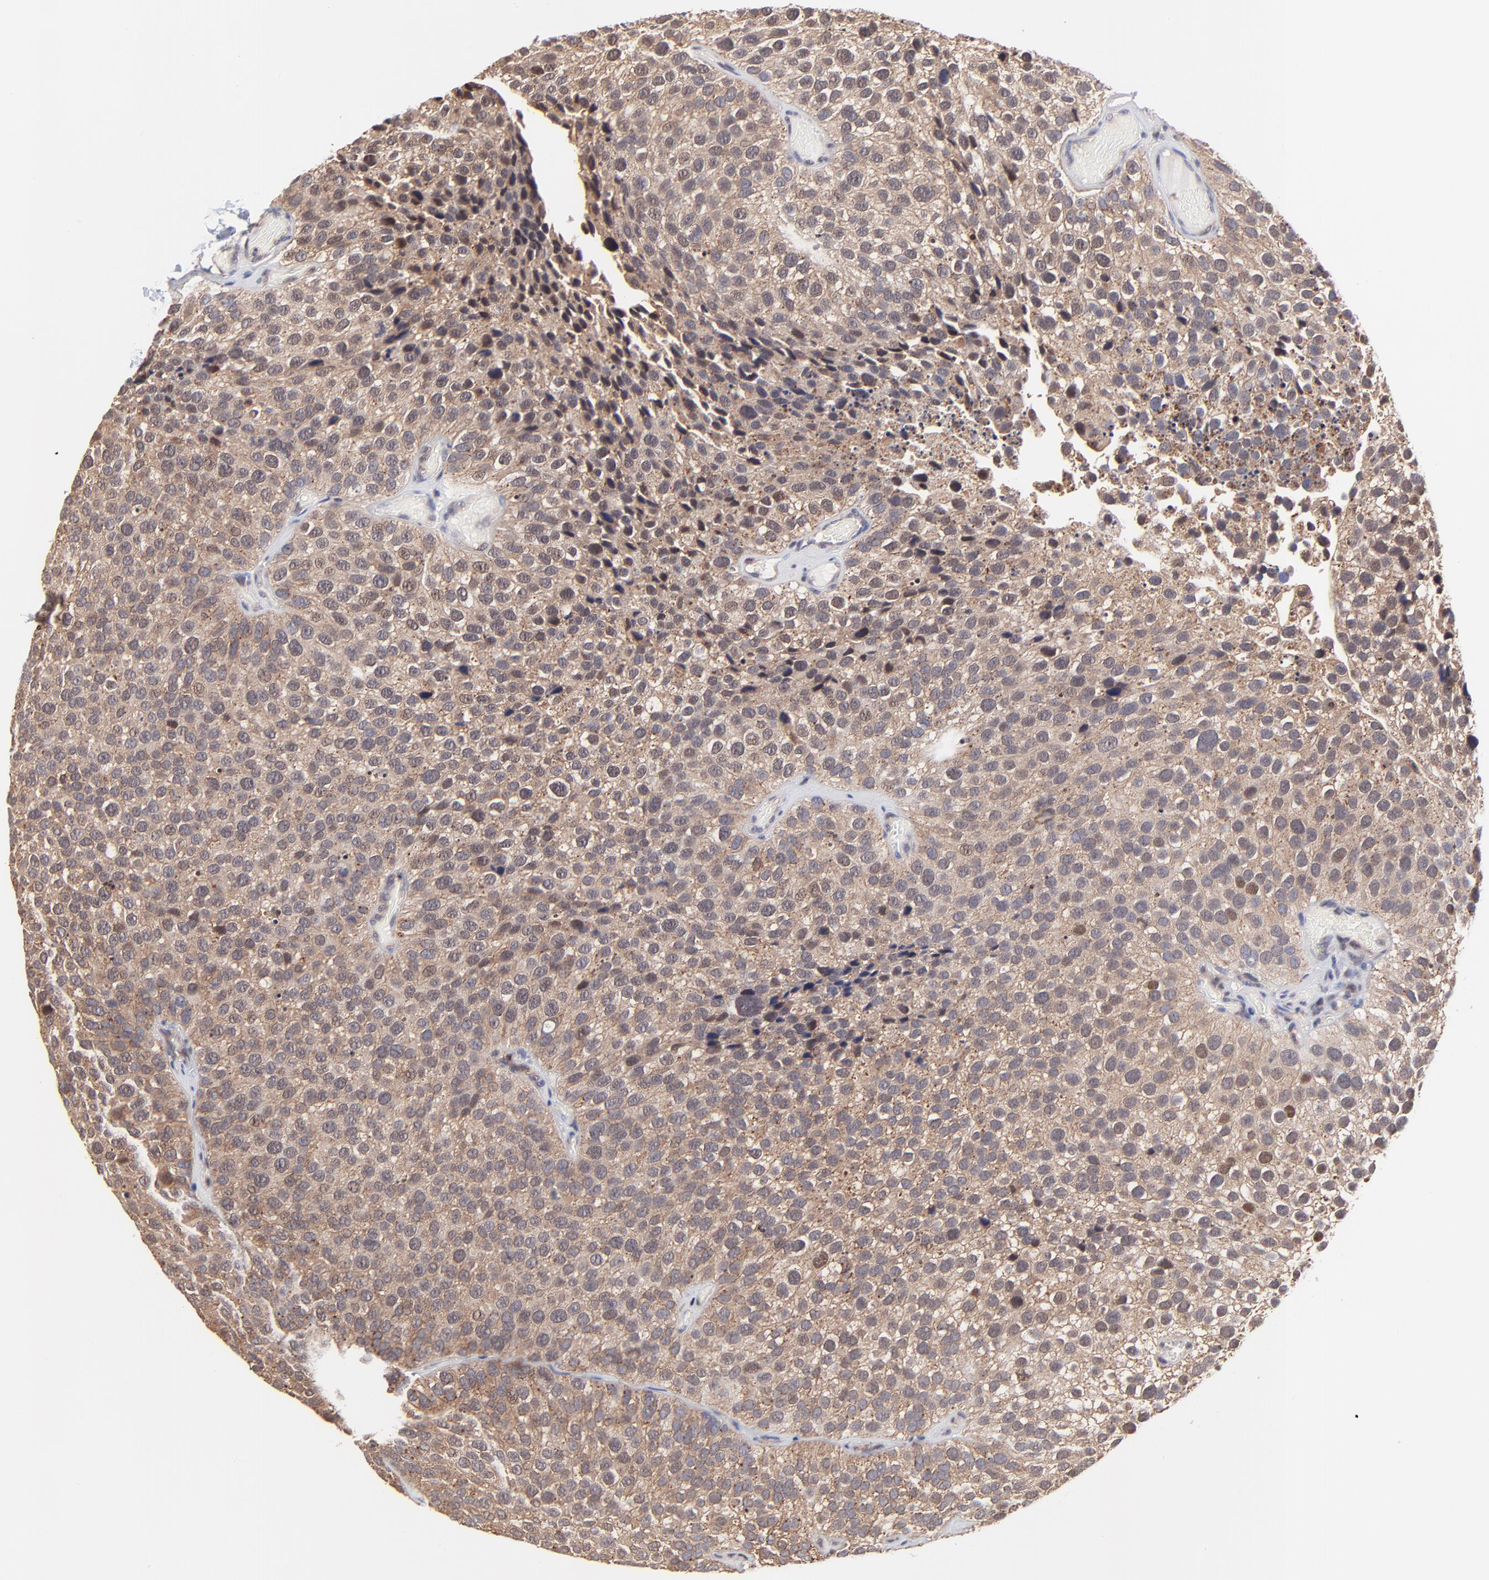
{"staining": {"intensity": "moderate", "quantity": ">75%", "location": "cytoplasmic/membranous"}, "tissue": "urothelial cancer", "cell_type": "Tumor cells", "image_type": "cancer", "snomed": [{"axis": "morphology", "description": "Urothelial carcinoma, High grade"}, {"axis": "topography", "description": "Urinary bladder"}], "caption": "Protein staining exhibits moderate cytoplasmic/membranous positivity in approximately >75% of tumor cells in urothelial cancer. (brown staining indicates protein expression, while blue staining denotes nuclei).", "gene": "PSMA6", "patient": {"sex": "male", "age": 72}}